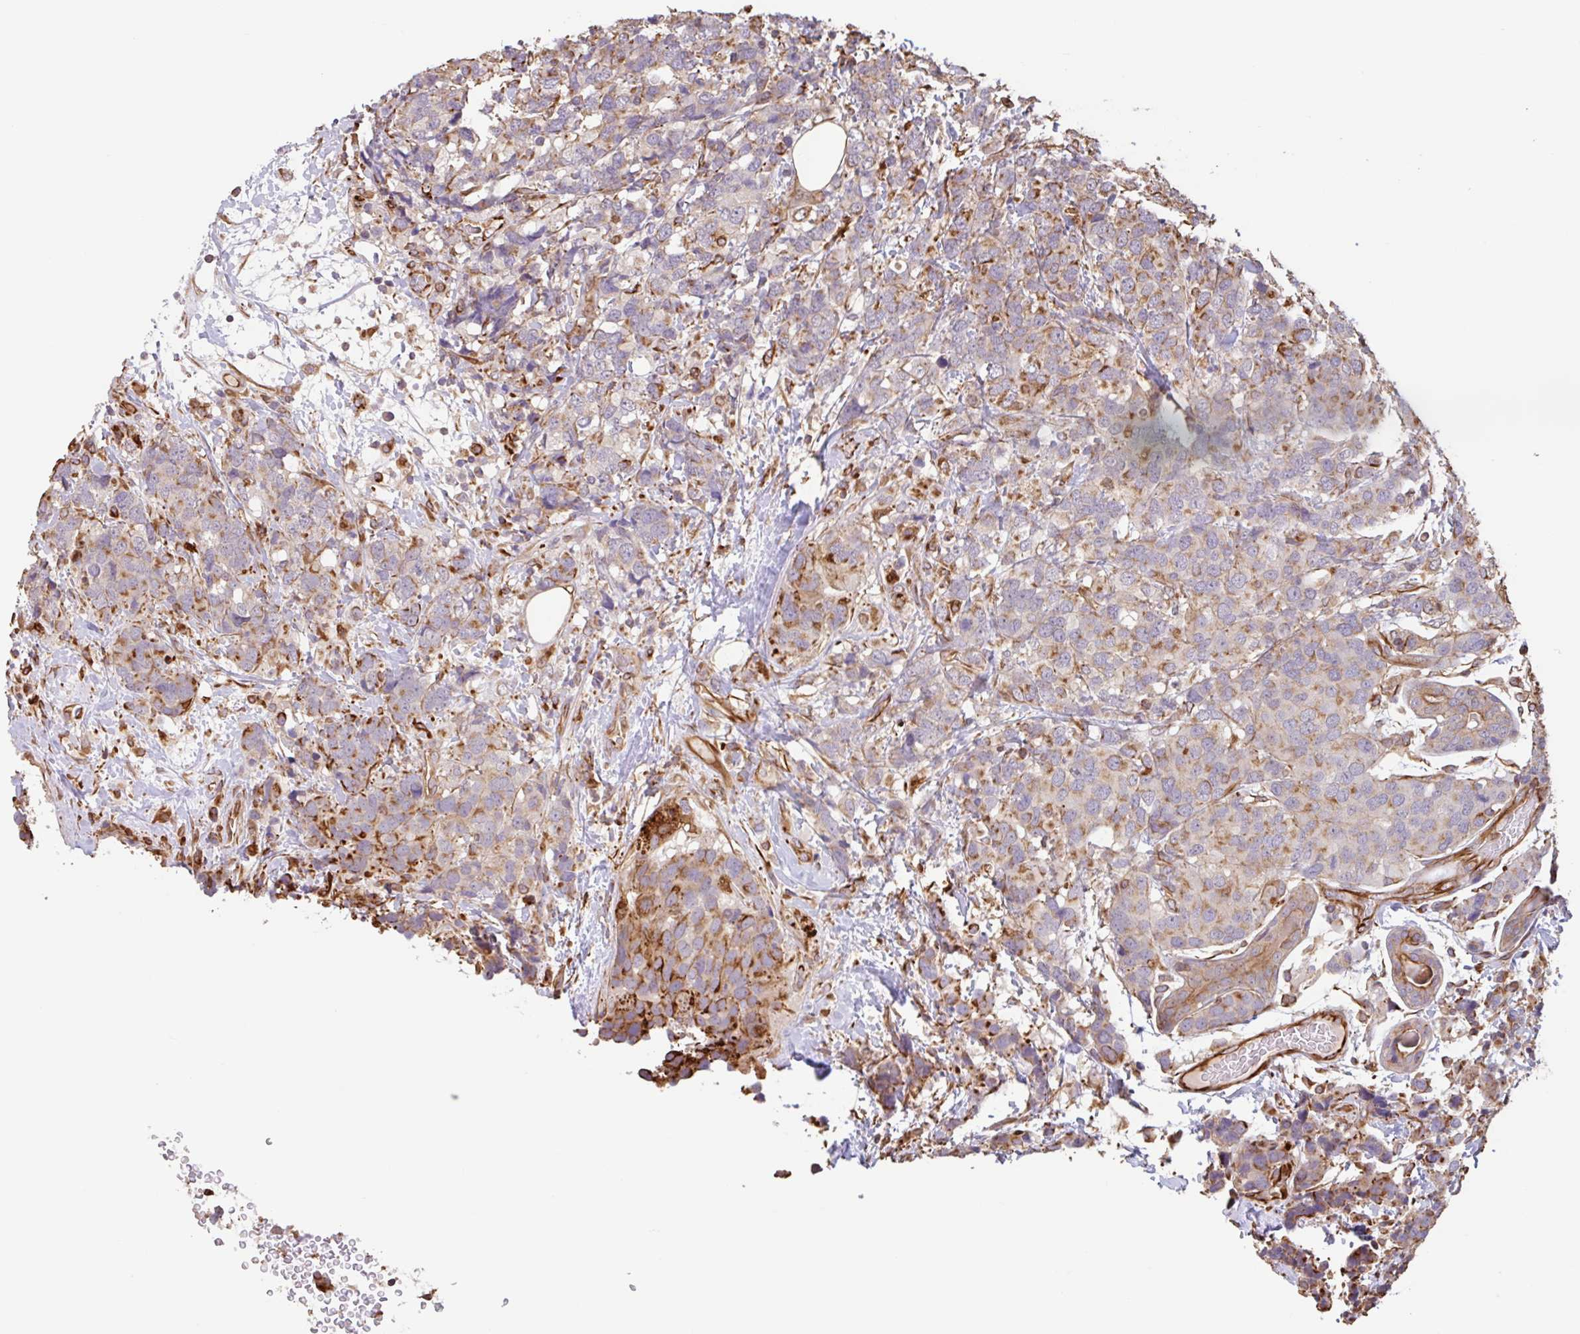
{"staining": {"intensity": "moderate", "quantity": ">75%", "location": "cytoplasmic/membranous"}, "tissue": "breast cancer", "cell_type": "Tumor cells", "image_type": "cancer", "snomed": [{"axis": "morphology", "description": "Lobular carcinoma"}, {"axis": "topography", "description": "Breast"}], "caption": "DAB immunohistochemical staining of human breast cancer (lobular carcinoma) displays moderate cytoplasmic/membranous protein positivity in about >75% of tumor cells.", "gene": "ZNF790", "patient": {"sex": "female", "age": 59}}